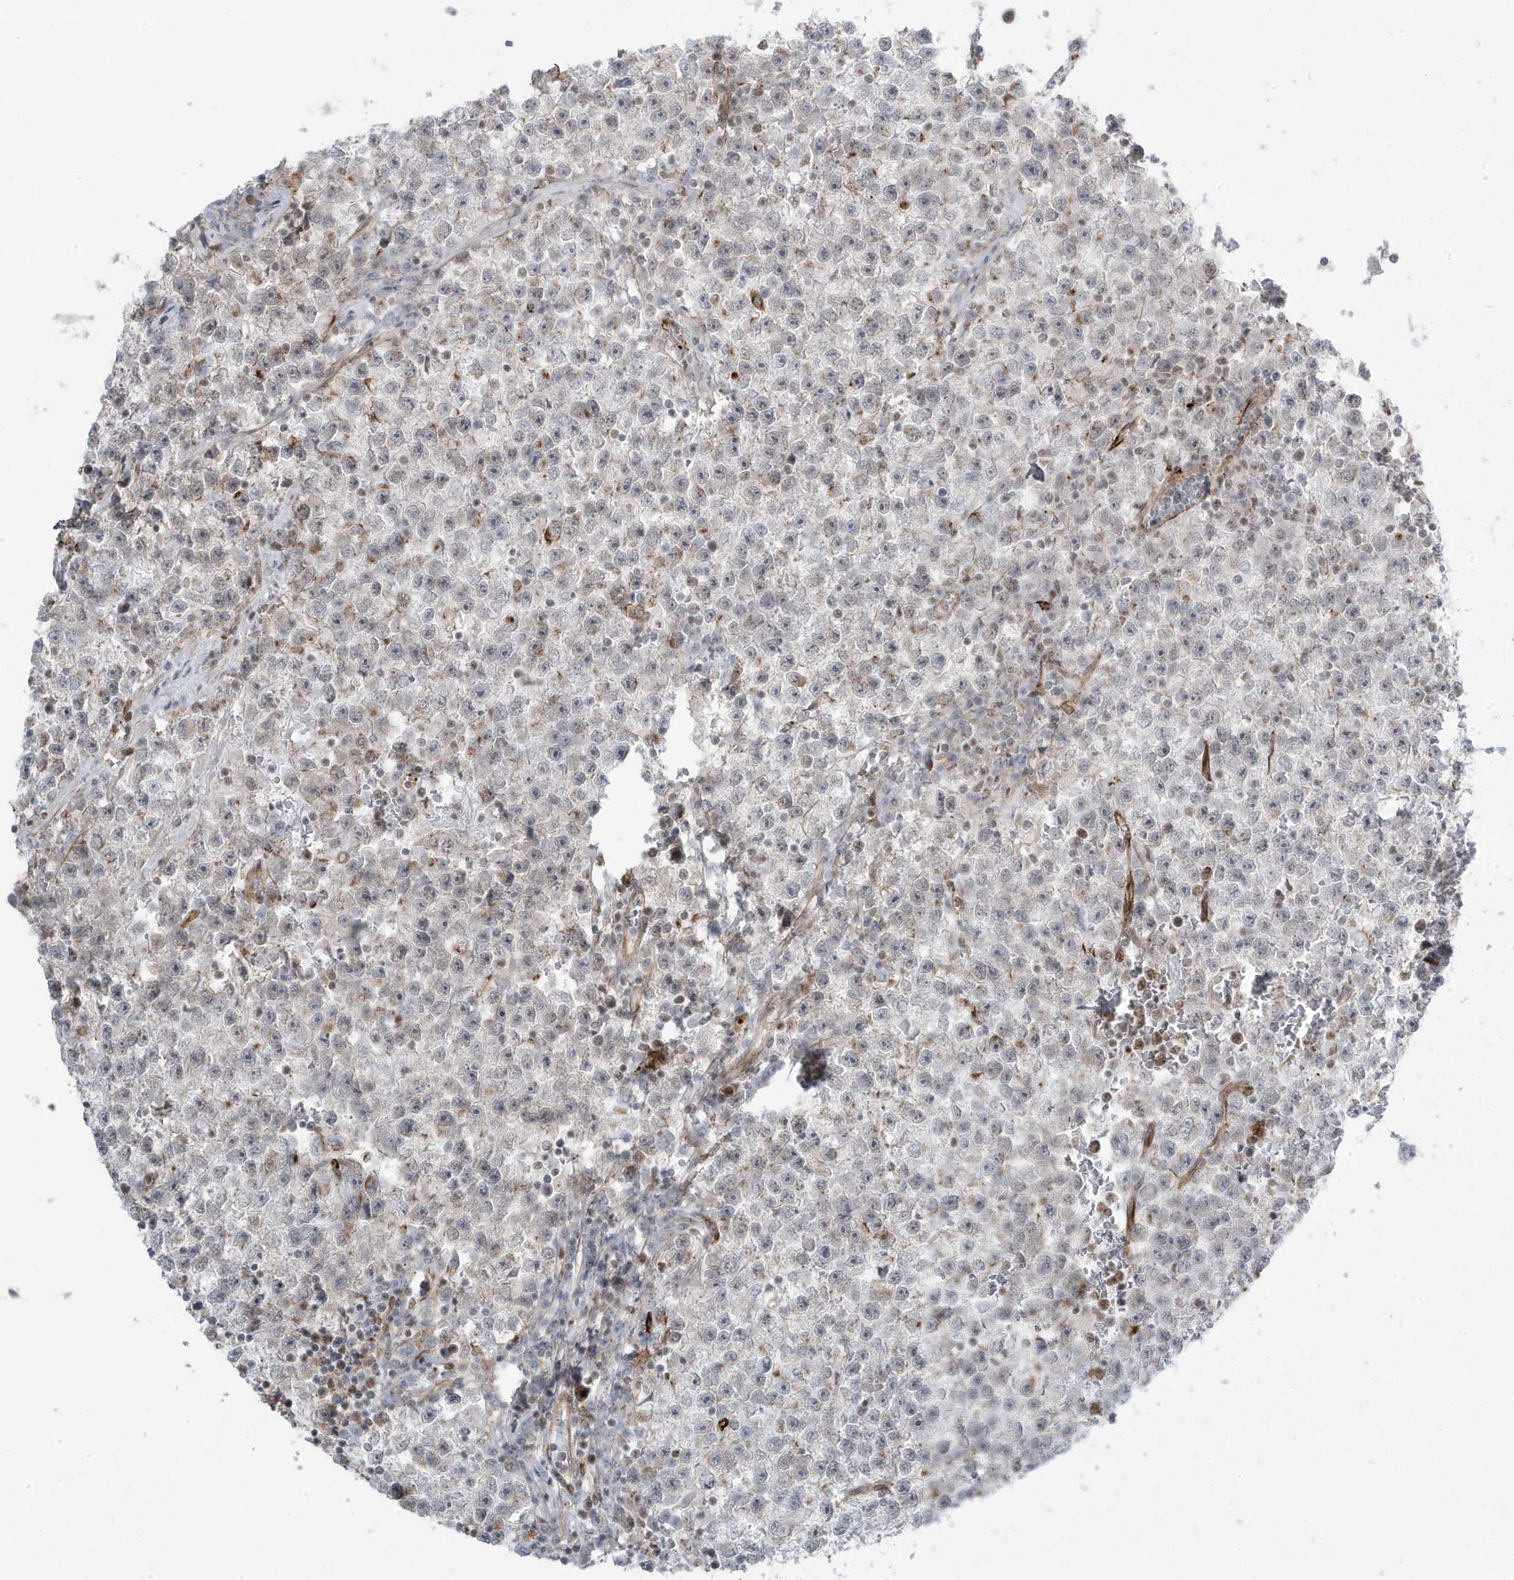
{"staining": {"intensity": "negative", "quantity": "none", "location": "none"}, "tissue": "testis cancer", "cell_type": "Tumor cells", "image_type": "cancer", "snomed": [{"axis": "morphology", "description": "Seminoma, NOS"}, {"axis": "topography", "description": "Testis"}], "caption": "IHC photomicrograph of neoplastic tissue: human seminoma (testis) stained with DAB (3,3'-diaminobenzidine) shows no significant protein staining in tumor cells.", "gene": "ADAMTSL3", "patient": {"sex": "male", "age": 22}}